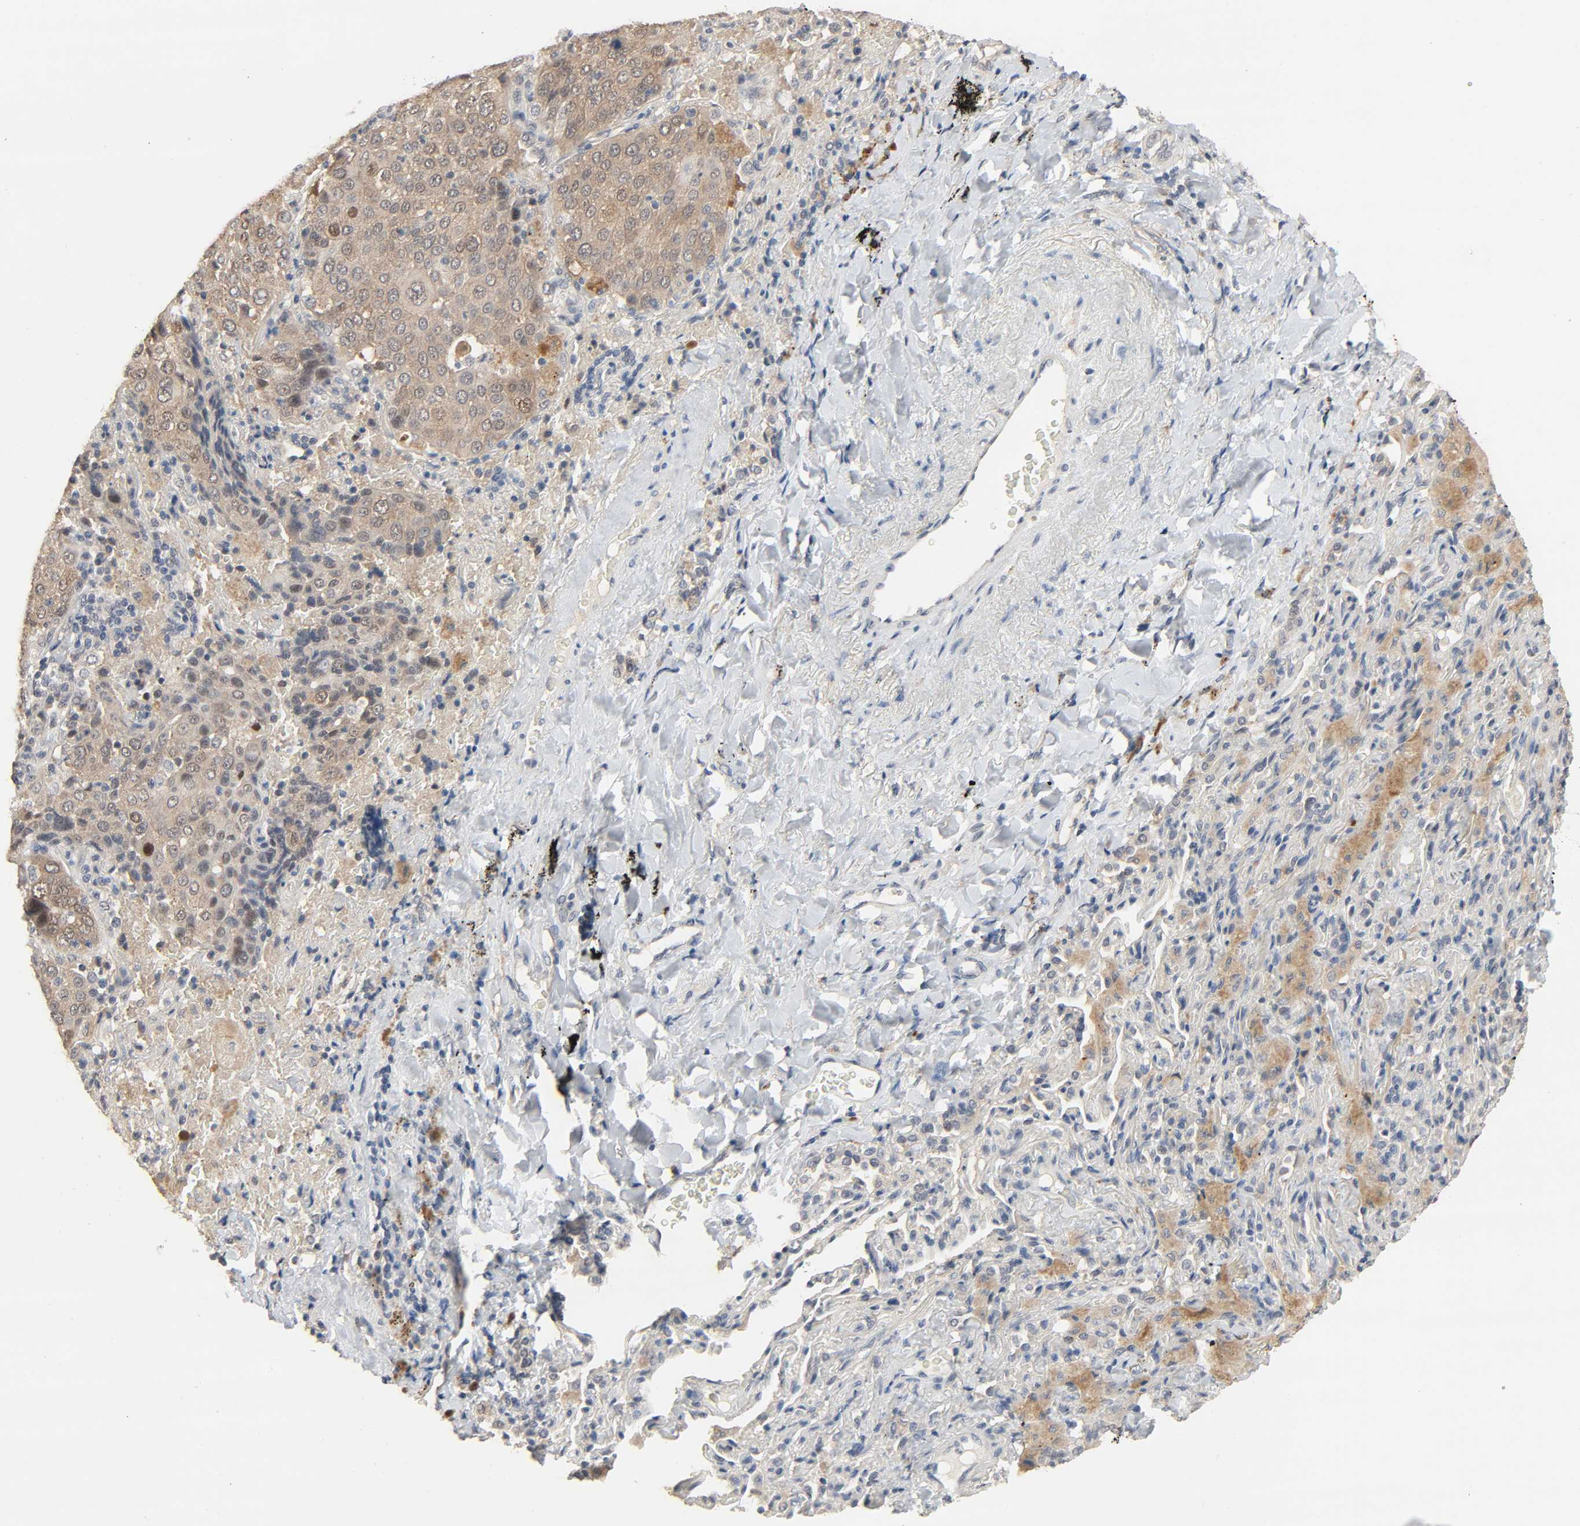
{"staining": {"intensity": "moderate", "quantity": ">75%", "location": "cytoplasmic/membranous"}, "tissue": "lung cancer", "cell_type": "Tumor cells", "image_type": "cancer", "snomed": [{"axis": "morphology", "description": "Squamous cell carcinoma, NOS"}, {"axis": "topography", "description": "Lung"}], "caption": "Lung cancer (squamous cell carcinoma) stained with immunohistochemistry reveals moderate cytoplasmic/membranous expression in approximately >75% of tumor cells.", "gene": "MAGEA8", "patient": {"sex": "male", "age": 54}}